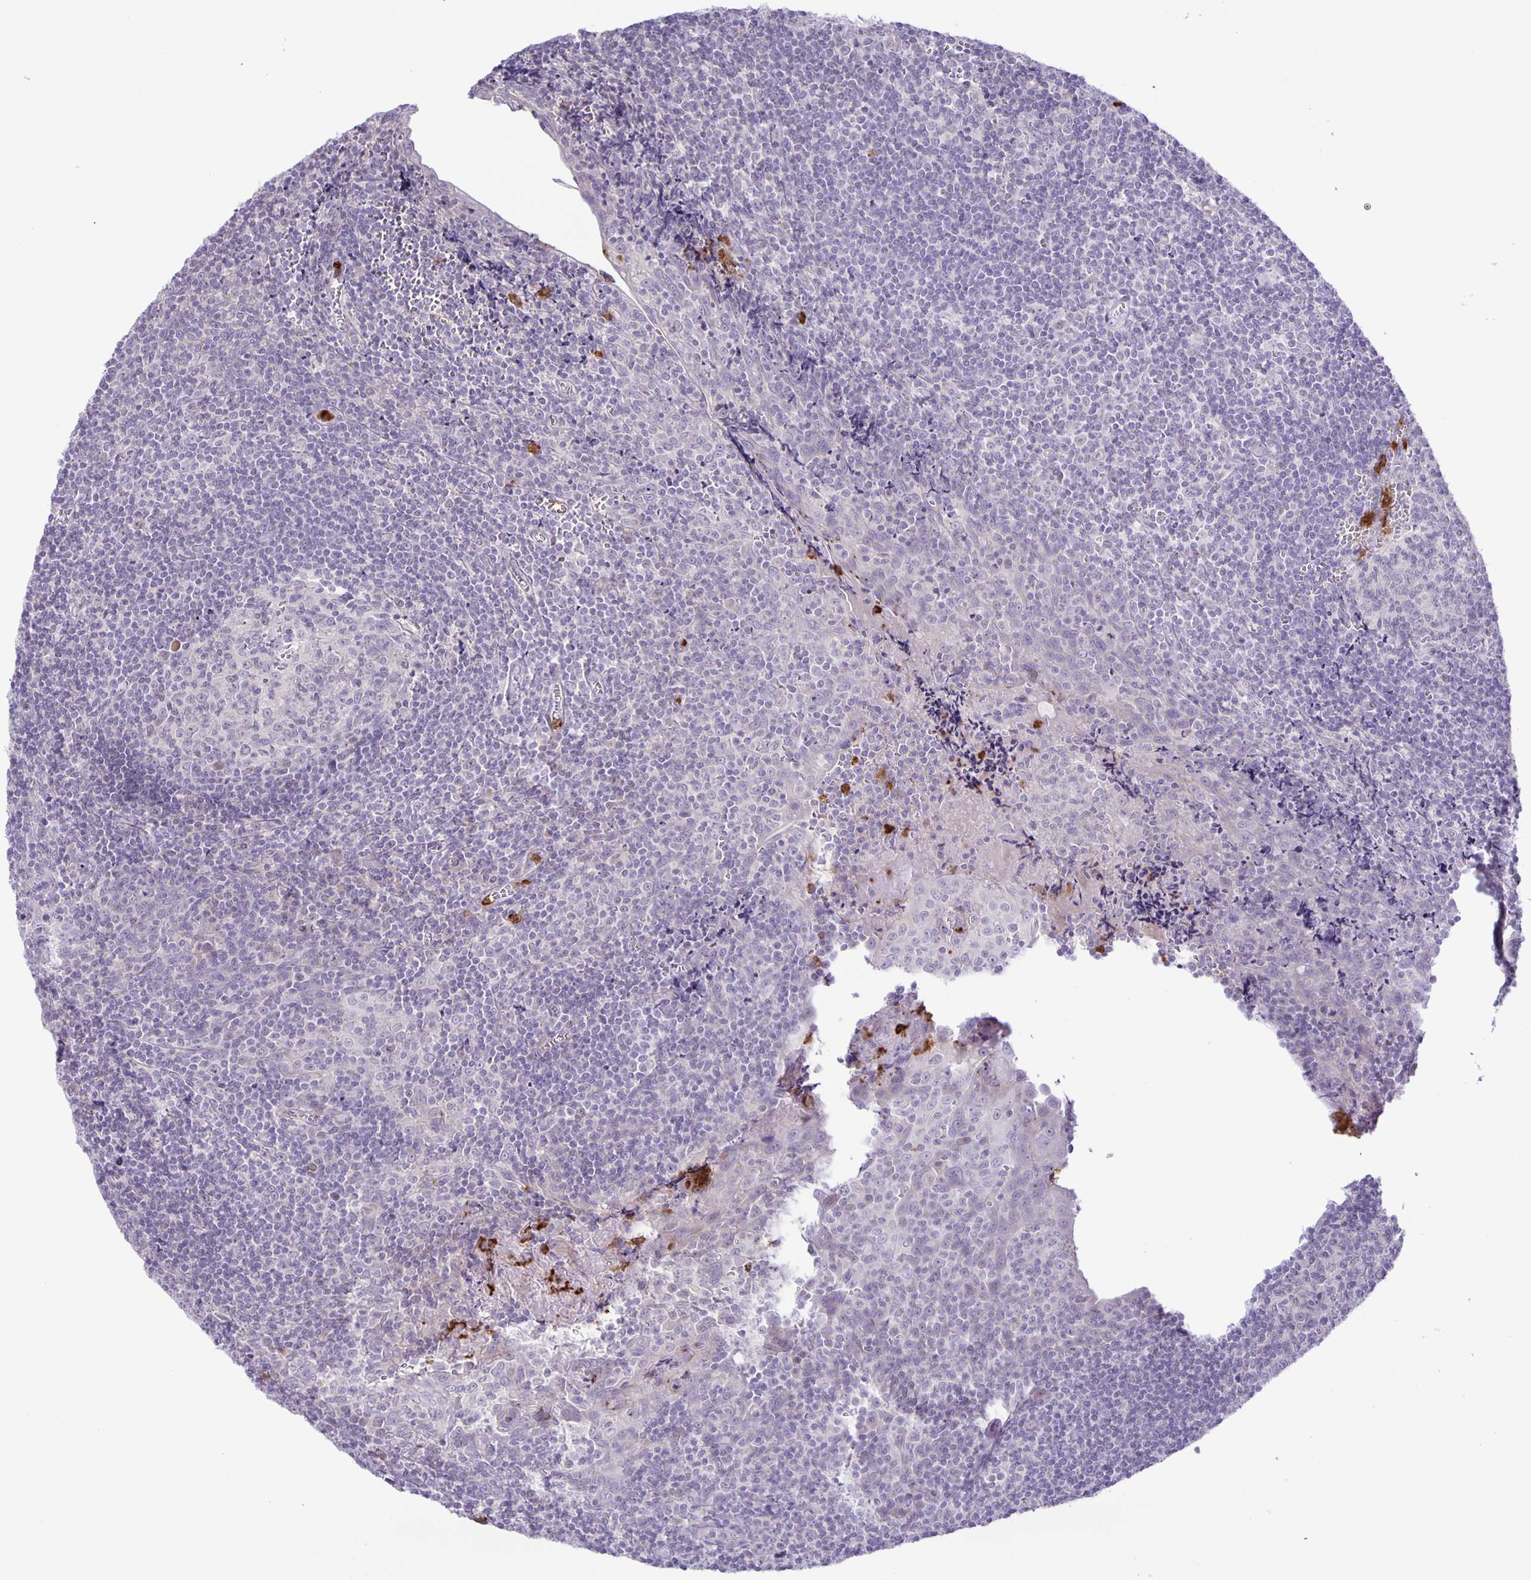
{"staining": {"intensity": "negative", "quantity": "none", "location": "none"}, "tissue": "tonsil", "cell_type": "Germinal center cells", "image_type": "normal", "snomed": [{"axis": "morphology", "description": "Normal tissue, NOS"}, {"axis": "morphology", "description": "Inflammation, NOS"}, {"axis": "topography", "description": "Tonsil"}], "caption": "DAB (3,3'-diaminobenzidine) immunohistochemical staining of normal tonsil displays no significant positivity in germinal center cells.", "gene": "ADCK1", "patient": {"sex": "female", "age": 31}}